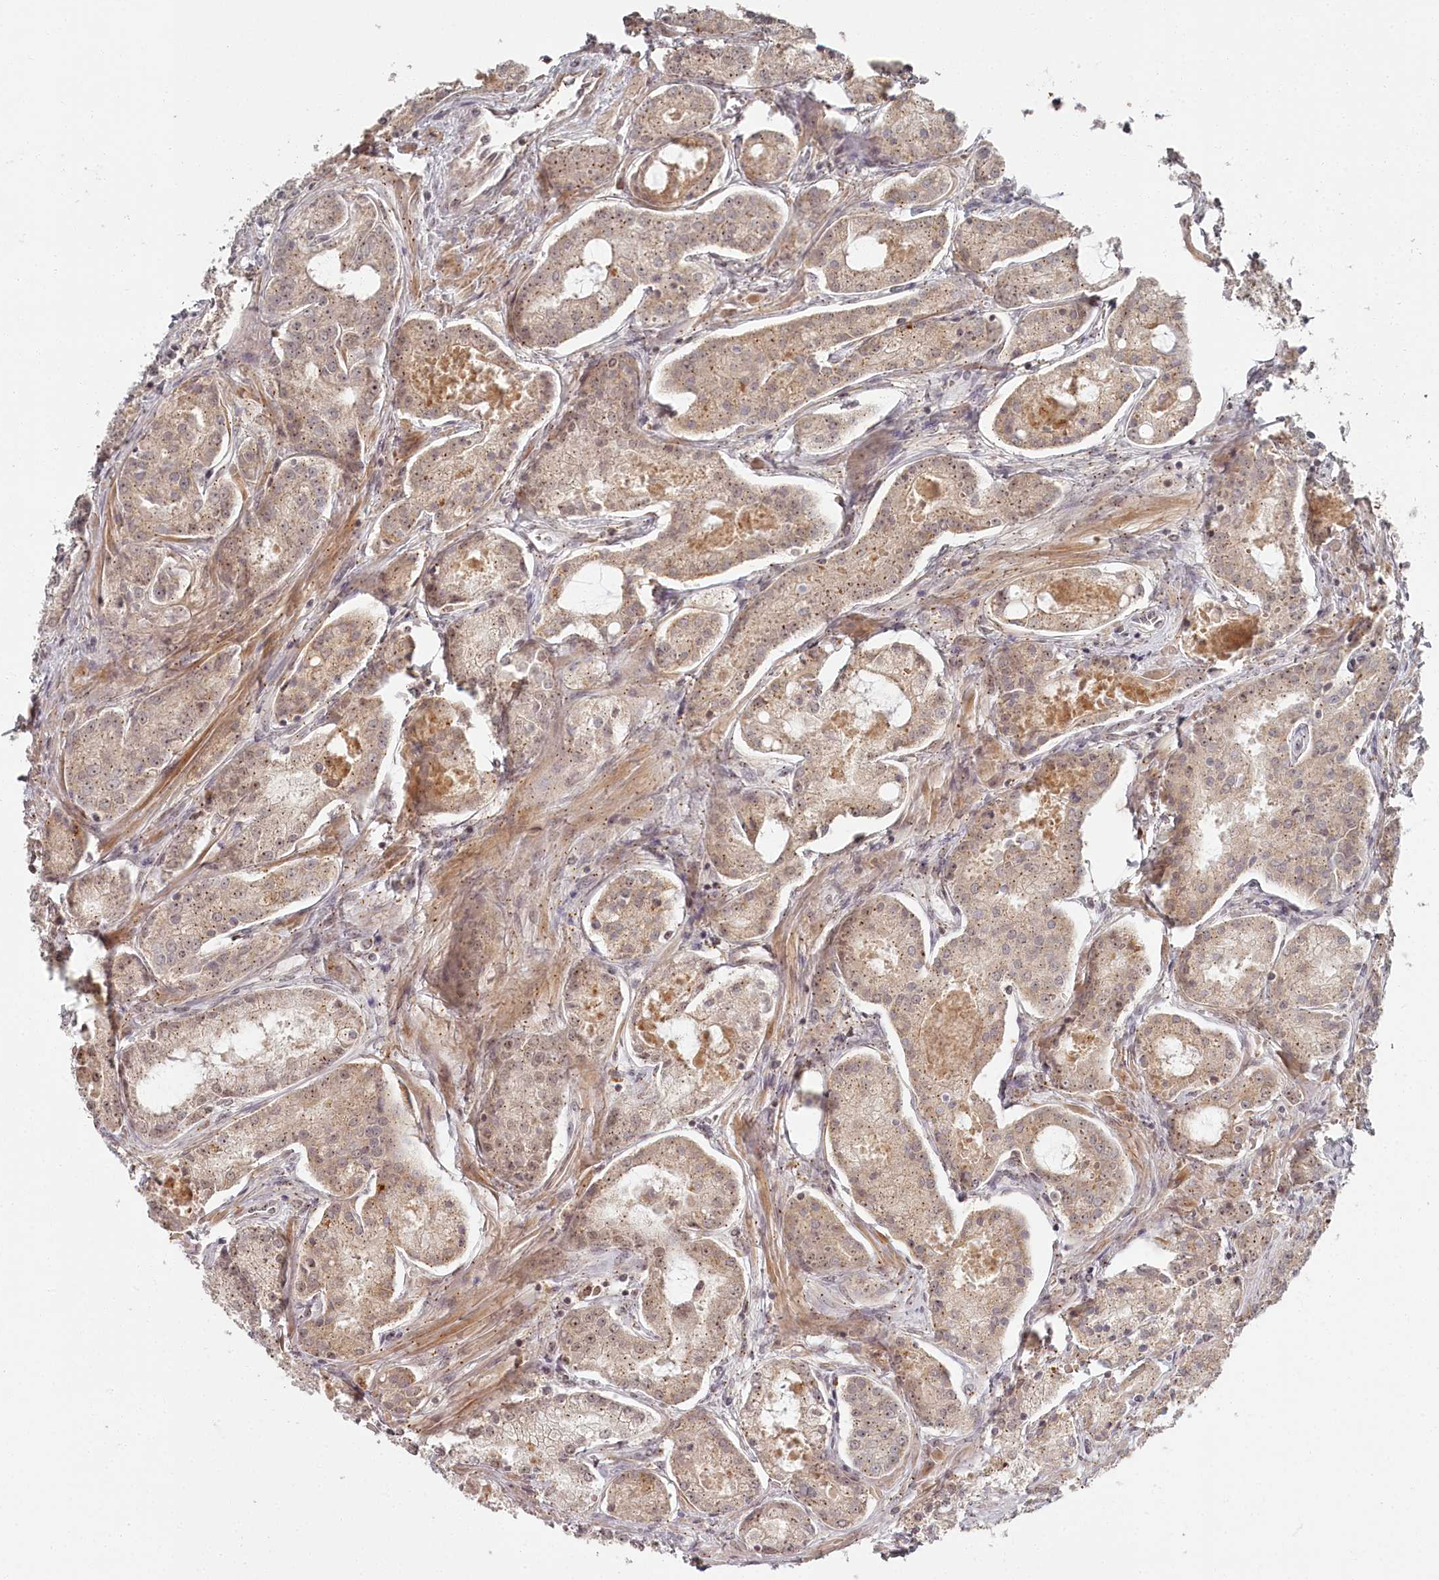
{"staining": {"intensity": "weak", "quantity": ">75%", "location": "nuclear"}, "tissue": "prostate cancer", "cell_type": "Tumor cells", "image_type": "cancer", "snomed": [{"axis": "morphology", "description": "Adenocarcinoma, Low grade"}, {"axis": "topography", "description": "Prostate"}], "caption": "Human prostate adenocarcinoma (low-grade) stained with a protein marker reveals weak staining in tumor cells.", "gene": "EXOSC1", "patient": {"sex": "male", "age": 68}}